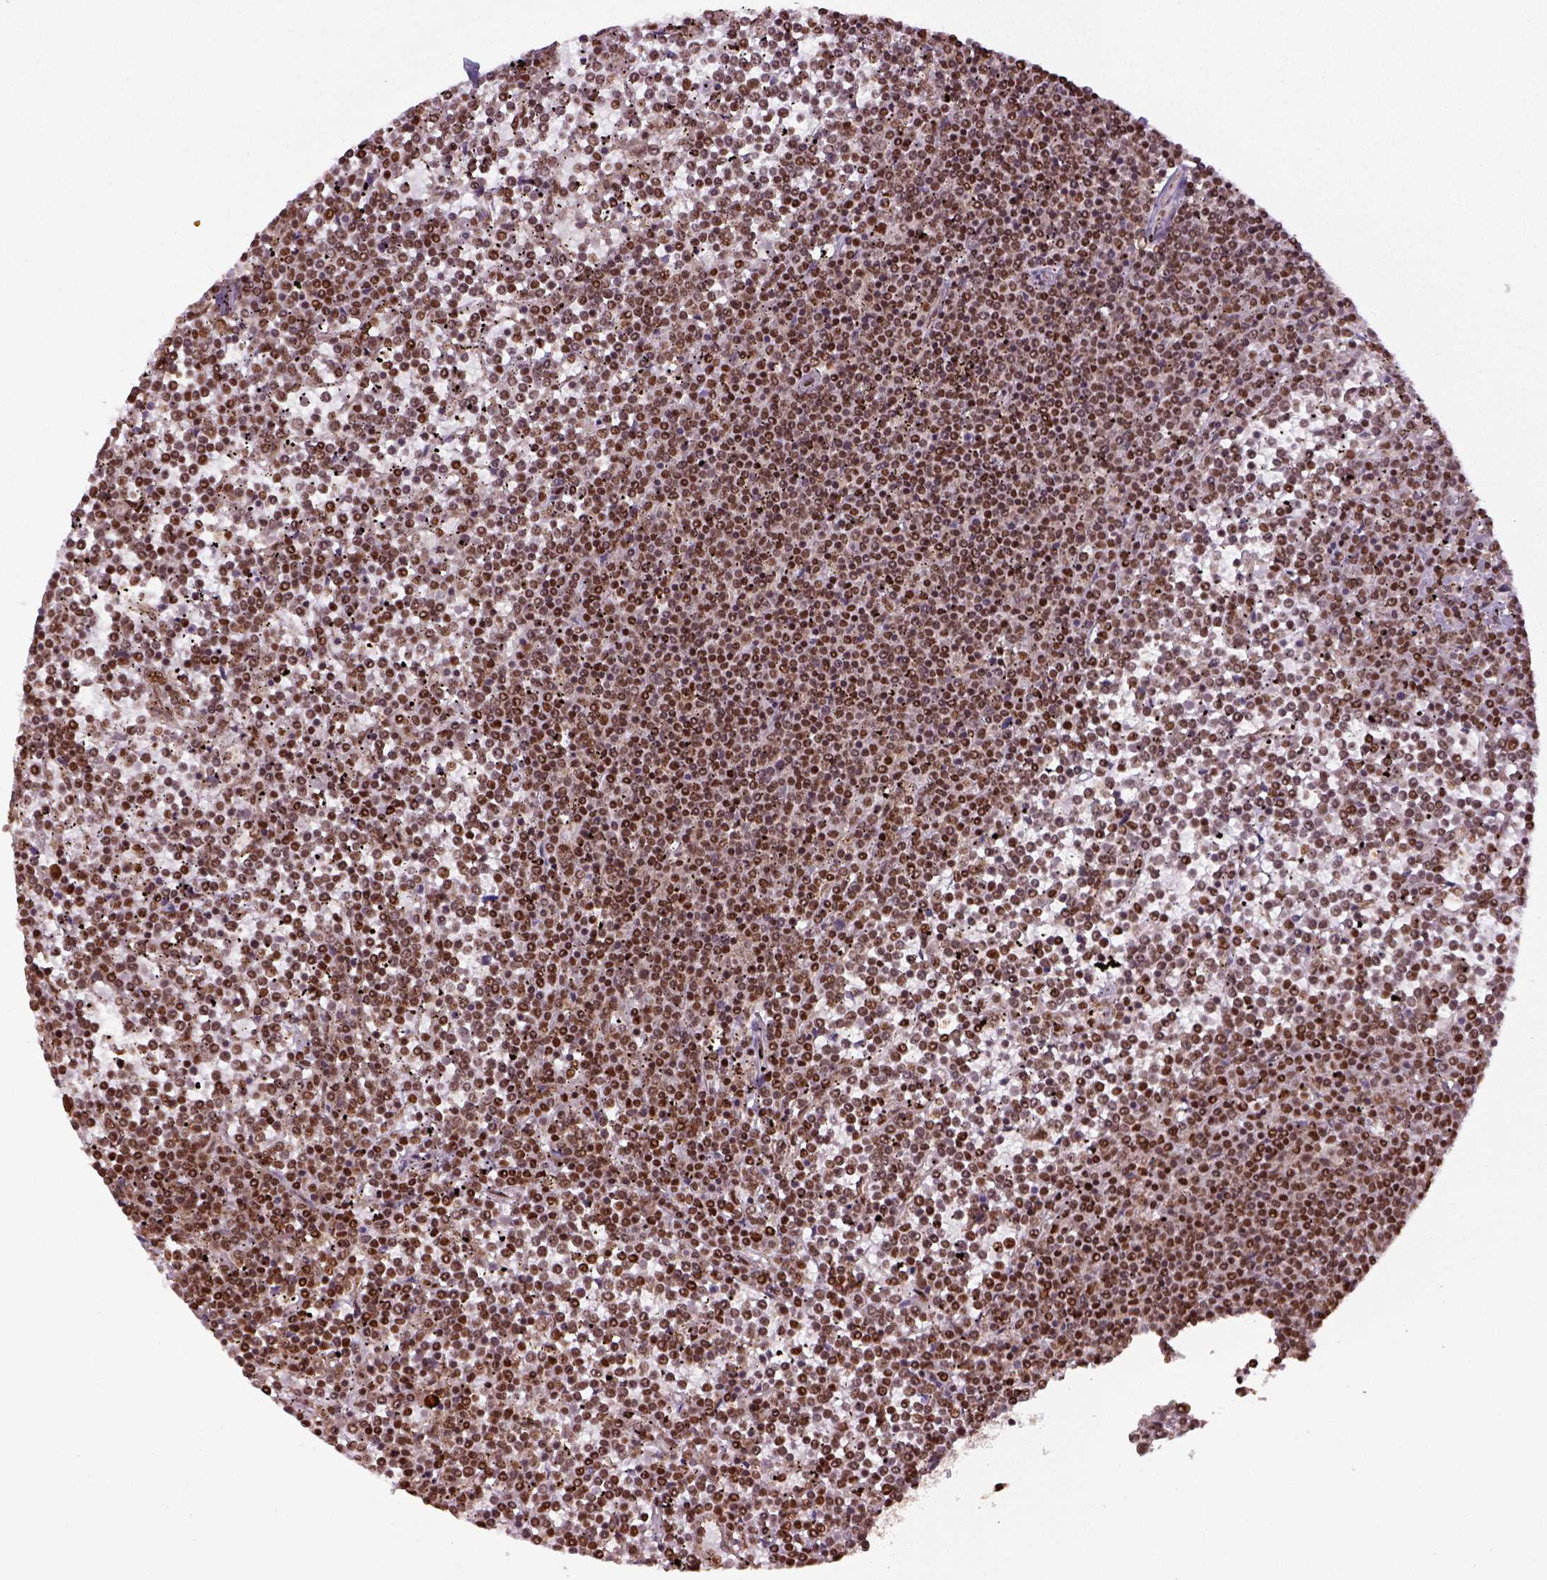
{"staining": {"intensity": "moderate", "quantity": ">75%", "location": "nuclear"}, "tissue": "lymphoma", "cell_type": "Tumor cells", "image_type": "cancer", "snomed": [{"axis": "morphology", "description": "Malignant lymphoma, non-Hodgkin's type, Low grade"}, {"axis": "topography", "description": "Spleen"}], "caption": "Immunohistochemical staining of human malignant lymphoma, non-Hodgkin's type (low-grade) demonstrates moderate nuclear protein staining in about >75% of tumor cells. The staining is performed using DAB brown chromogen to label protein expression. The nuclei are counter-stained blue using hematoxylin.", "gene": "CCAR1", "patient": {"sex": "female", "age": 19}}